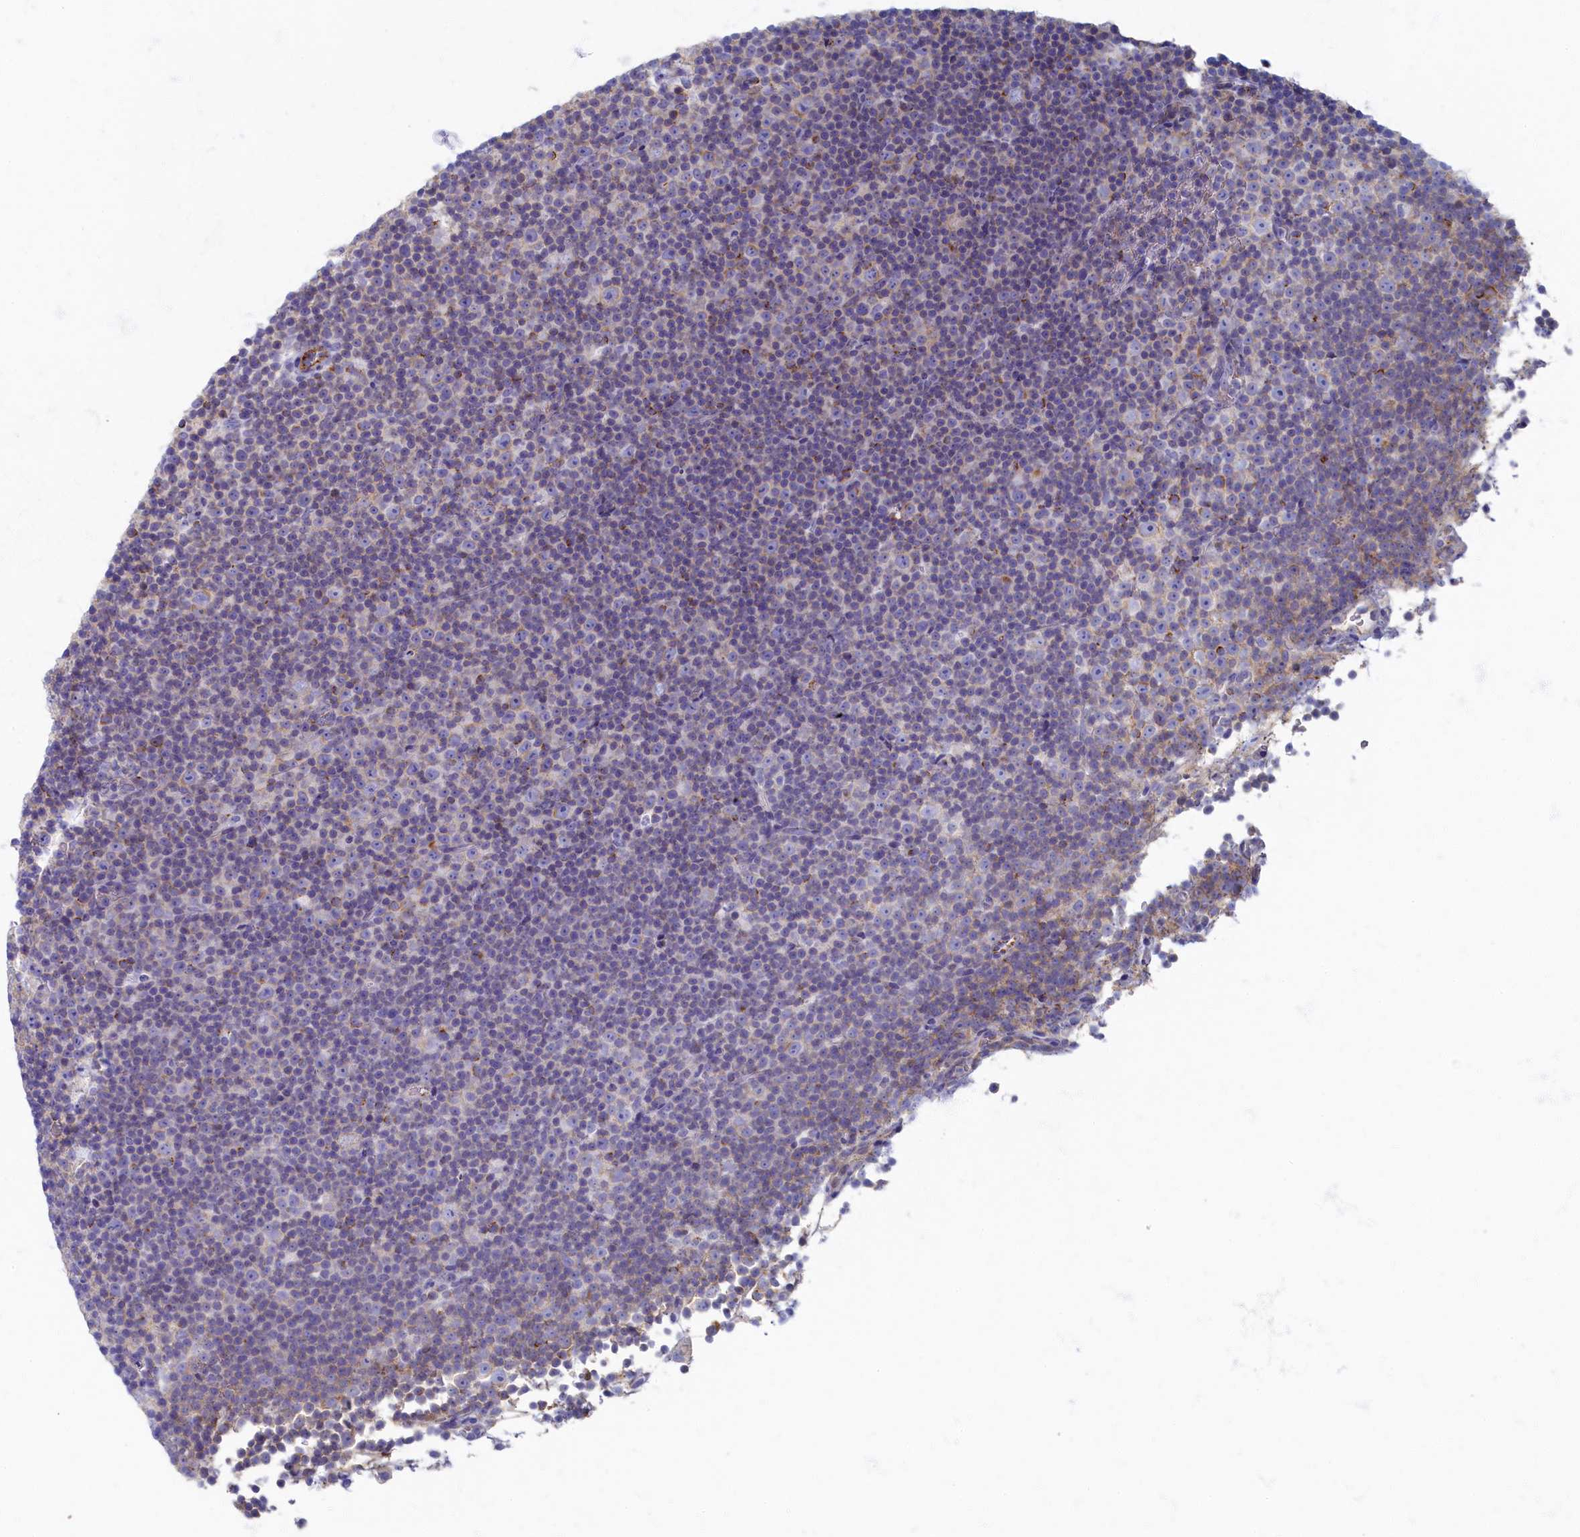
{"staining": {"intensity": "weak", "quantity": "<25%", "location": "cytoplasmic/membranous"}, "tissue": "lymphoma", "cell_type": "Tumor cells", "image_type": "cancer", "snomed": [{"axis": "morphology", "description": "Malignant lymphoma, non-Hodgkin's type, Low grade"}, {"axis": "topography", "description": "Lymph node"}], "caption": "Micrograph shows no protein positivity in tumor cells of malignant lymphoma, non-Hodgkin's type (low-grade) tissue.", "gene": "OCIAD2", "patient": {"sex": "female", "age": 67}}